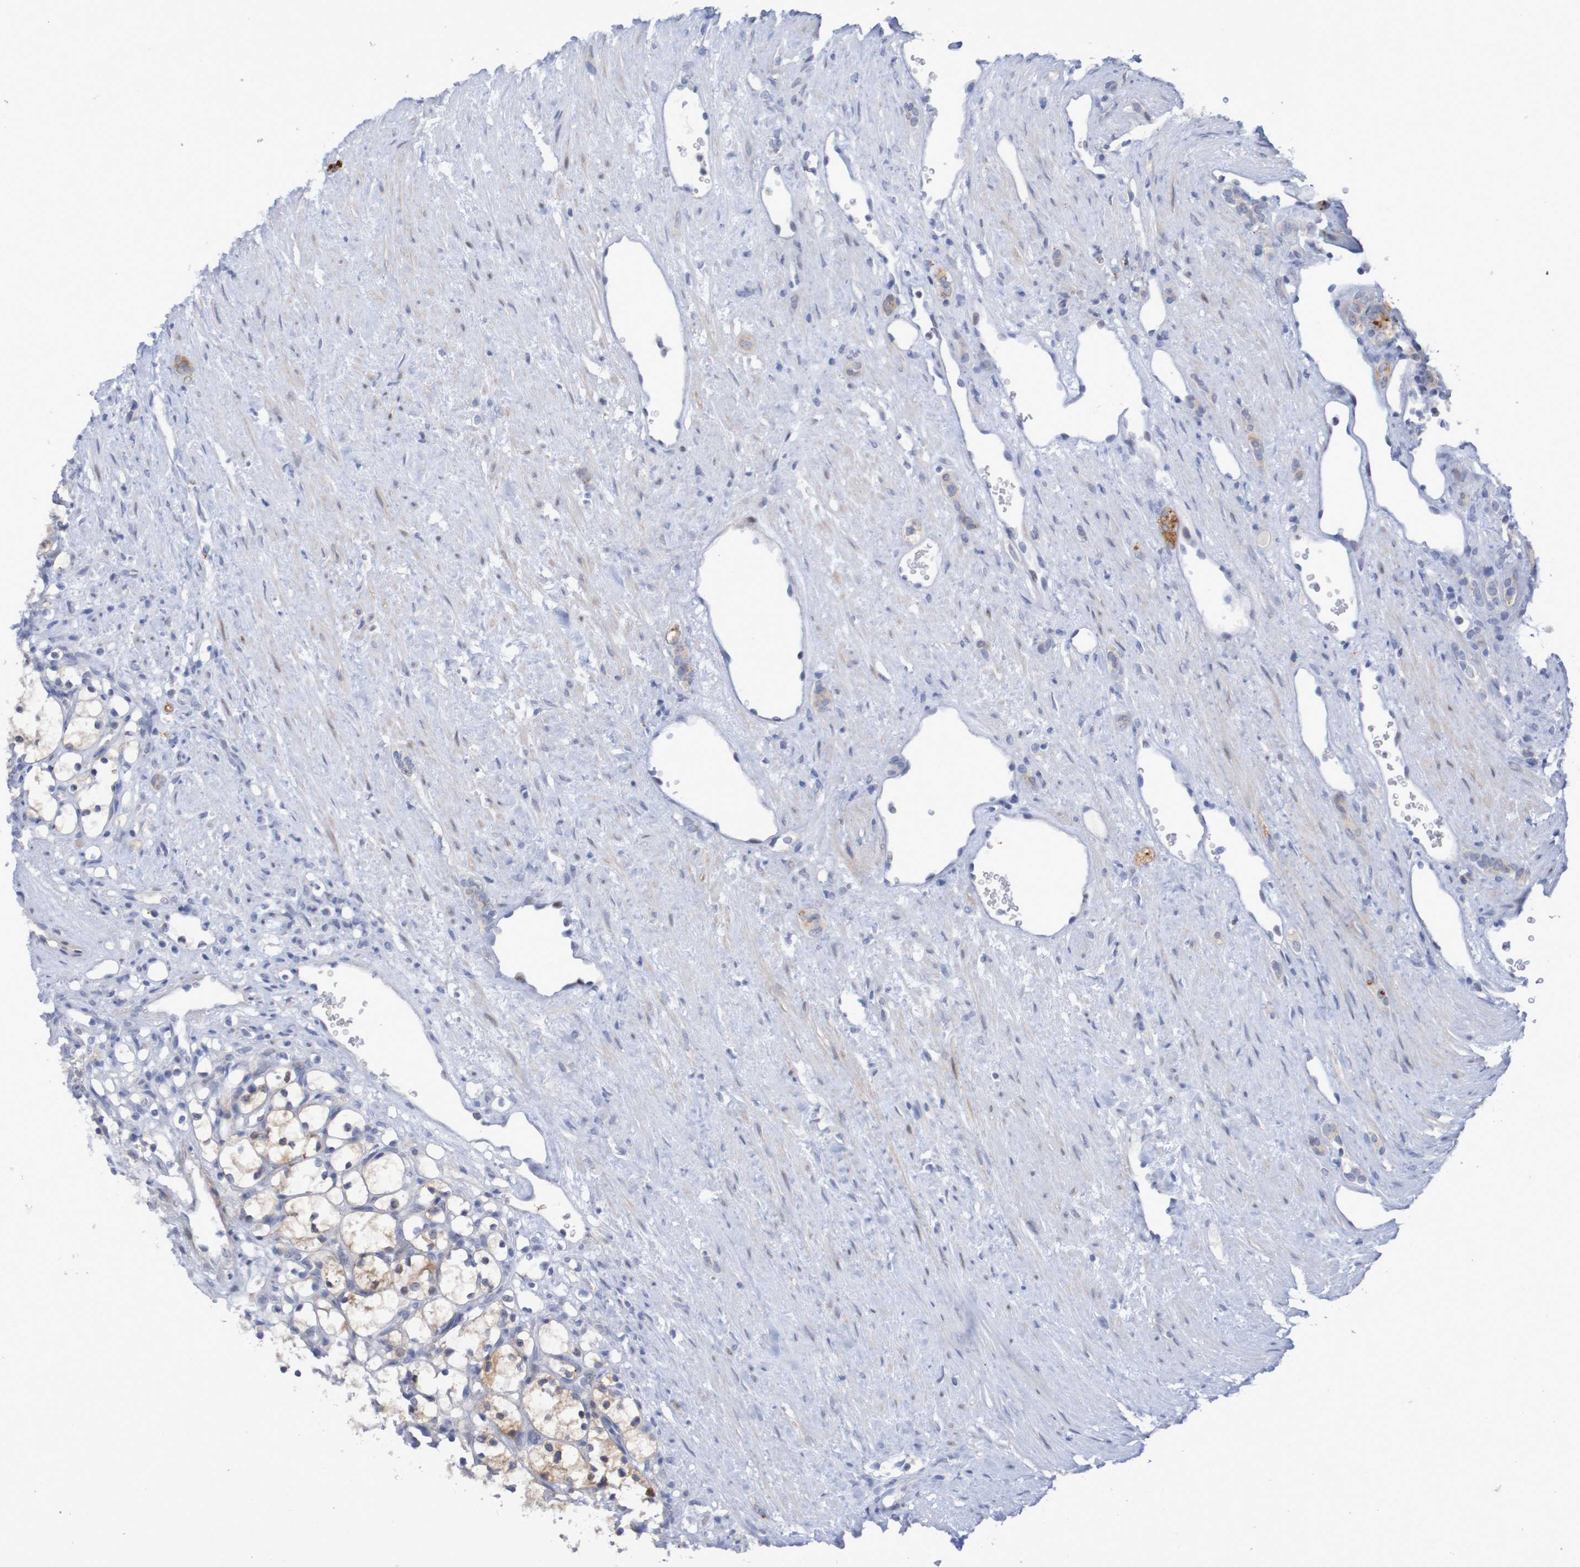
{"staining": {"intensity": "weak", "quantity": "<25%", "location": "cytoplasmic/membranous"}, "tissue": "renal cancer", "cell_type": "Tumor cells", "image_type": "cancer", "snomed": [{"axis": "morphology", "description": "Adenocarcinoma, NOS"}, {"axis": "topography", "description": "Kidney"}], "caption": "This is an IHC image of human adenocarcinoma (renal). There is no positivity in tumor cells.", "gene": "FBP2", "patient": {"sex": "female", "age": 69}}